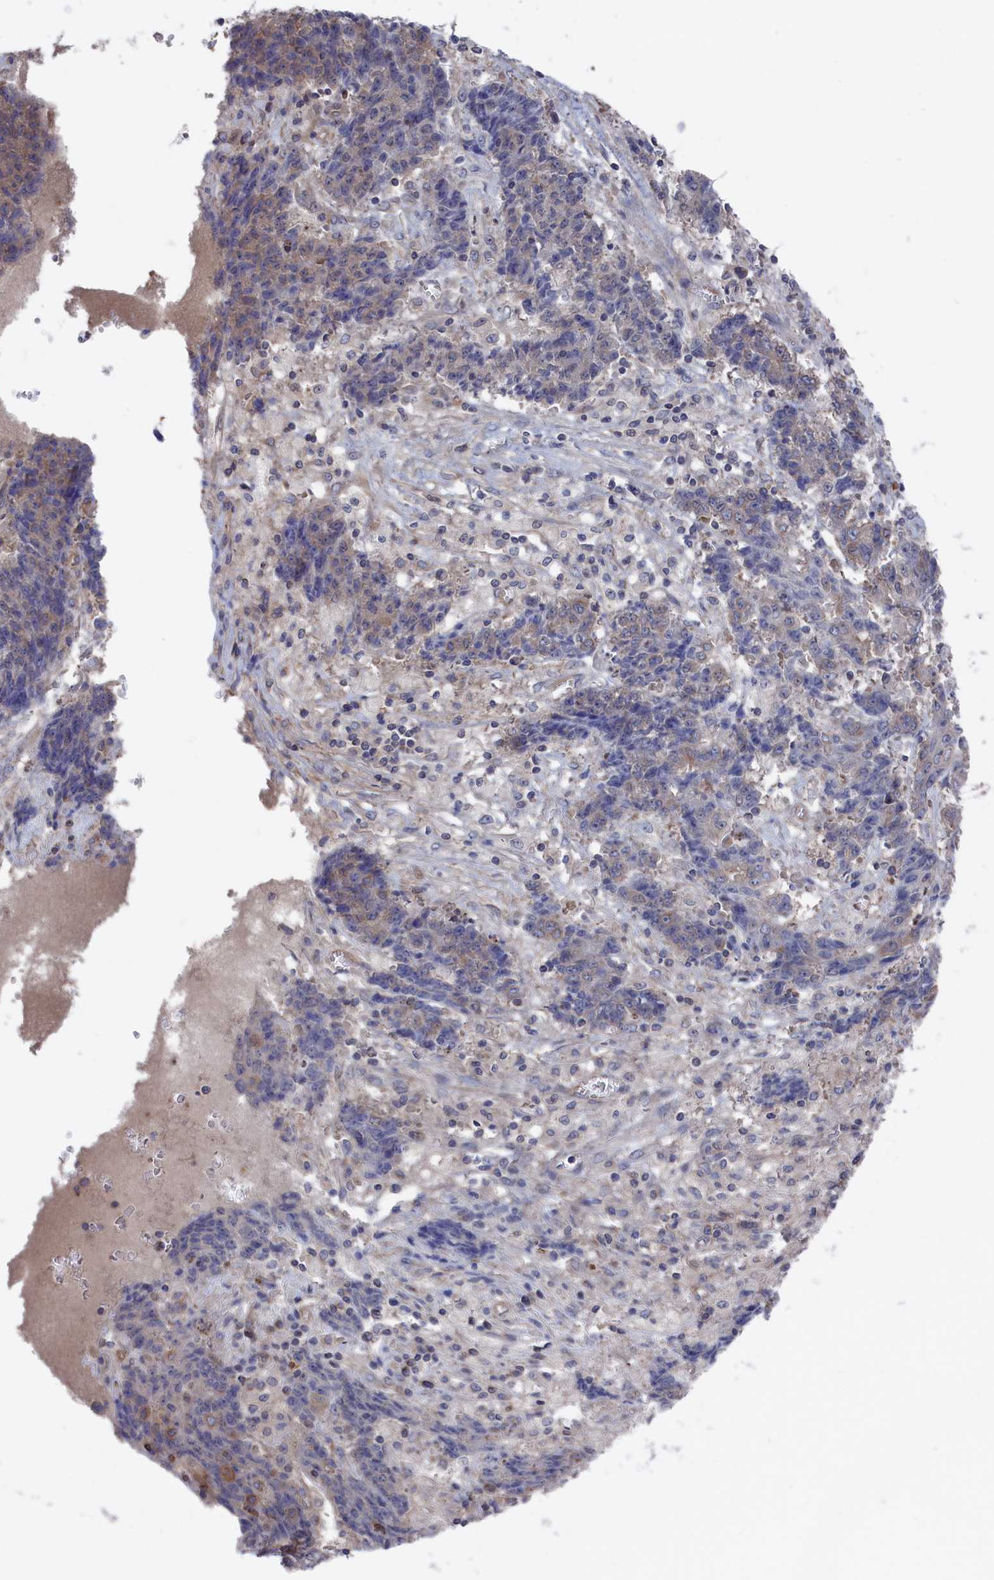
{"staining": {"intensity": "weak", "quantity": "<25%", "location": "cytoplasmic/membranous"}, "tissue": "ovarian cancer", "cell_type": "Tumor cells", "image_type": "cancer", "snomed": [{"axis": "morphology", "description": "Carcinoma, endometroid"}, {"axis": "topography", "description": "Ovary"}], "caption": "Ovarian cancer was stained to show a protein in brown. There is no significant staining in tumor cells.", "gene": "NUTF2", "patient": {"sex": "female", "age": 42}}